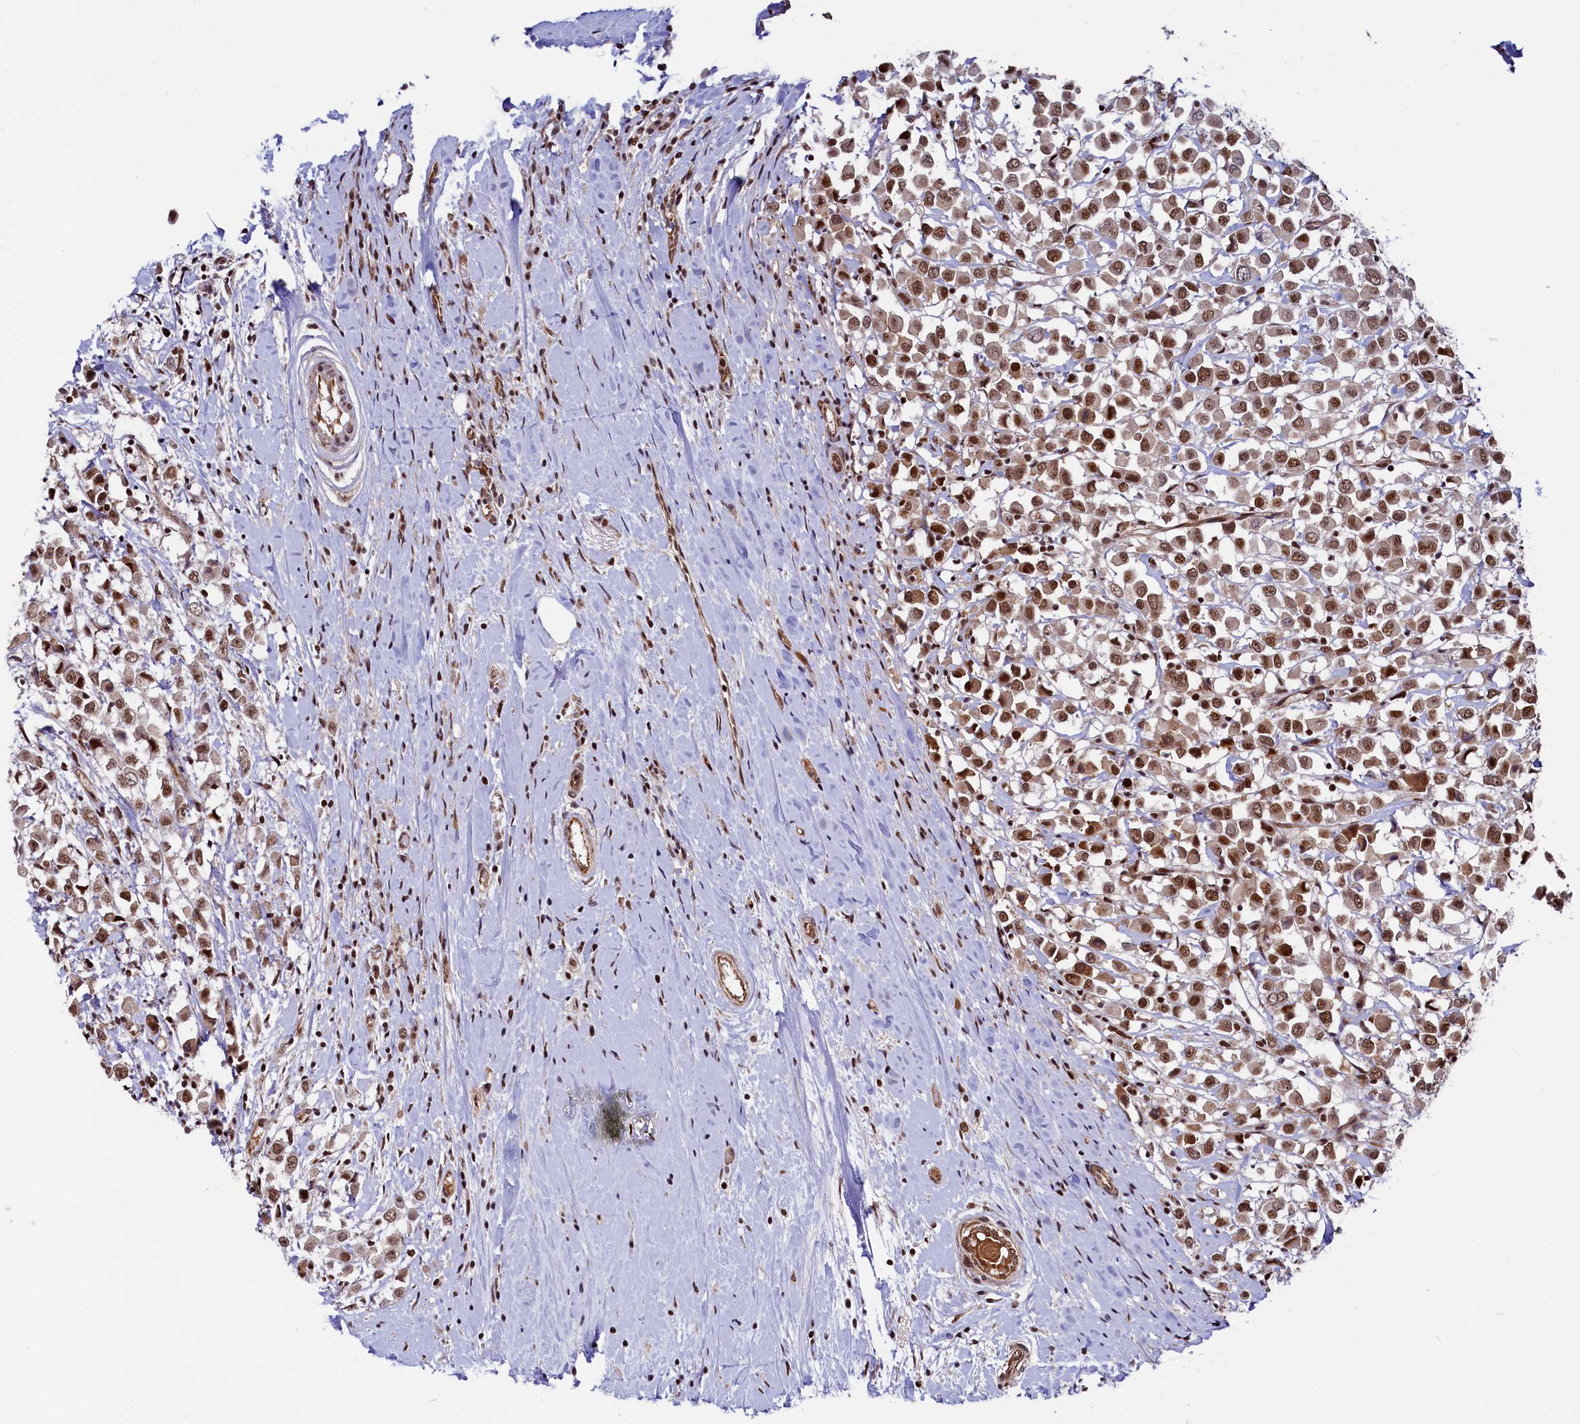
{"staining": {"intensity": "strong", "quantity": ">75%", "location": "nuclear"}, "tissue": "breast cancer", "cell_type": "Tumor cells", "image_type": "cancer", "snomed": [{"axis": "morphology", "description": "Duct carcinoma"}, {"axis": "topography", "description": "Breast"}], "caption": "IHC micrograph of neoplastic tissue: intraductal carcinoma (breast) stained using immunohistochemistry demonstrates high levels of strong protein expression localized specifically in the nuclear of tumor cells, appearing as a nuclear brown color.", "gene": "LEO1", "patient": {"sex": "female", "age": 61}}